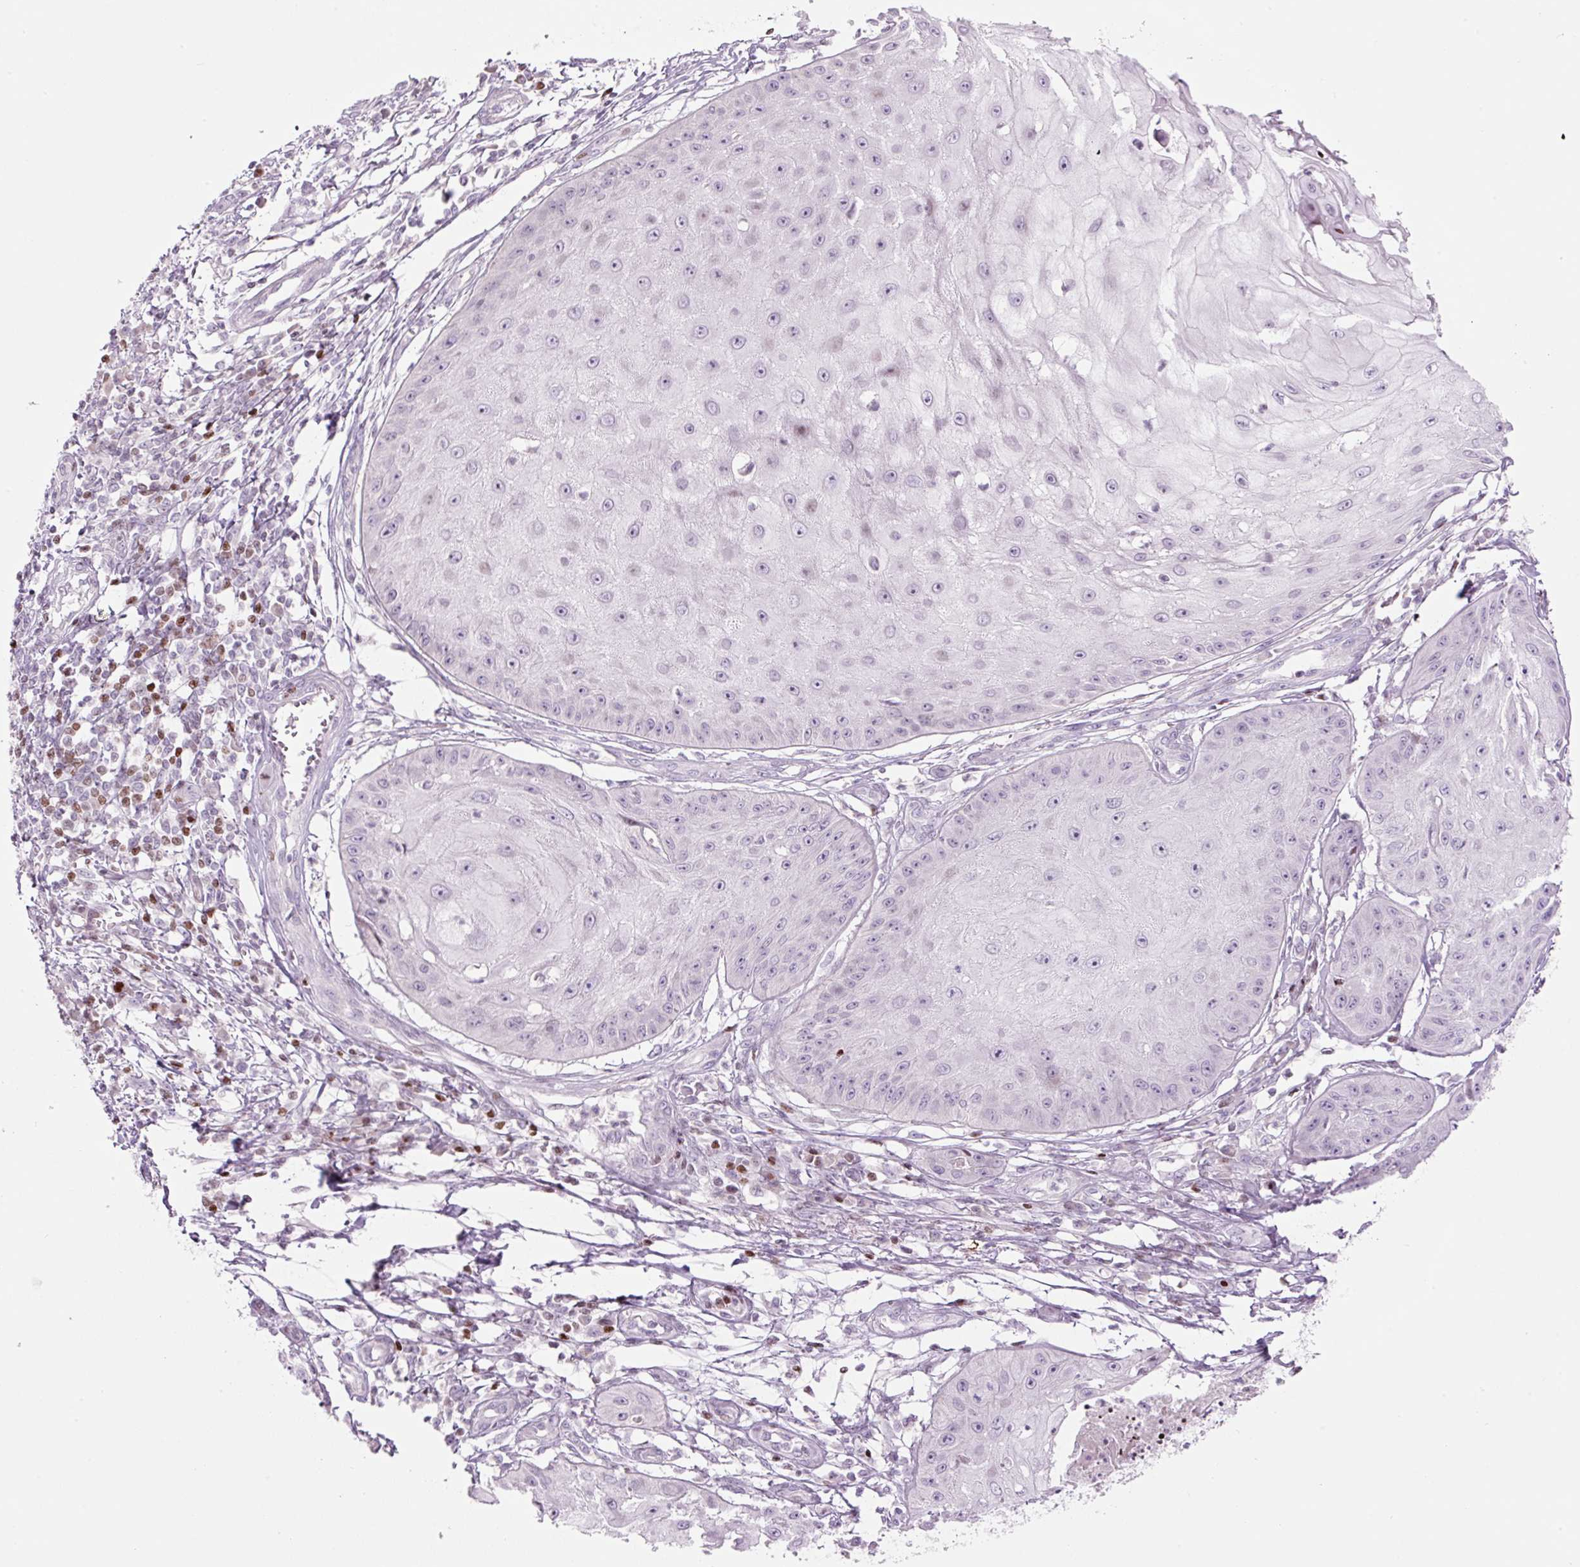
{"staining": {"intensity": "negative", "quantity": "none", "location": "none"}, "tissue": "skin cancer", "cell_type": "Tumor cells", "image_type": "cancer", "snomed": [{"axis": "morphology", "description": "Squamous cell carcinoma, NOS"}, {"axis": "topography", "description": "Skin"}], "caption": "An IHC micrograph of skin cancer (squamous cell carcinoma) is shown. There is no staining in tumor cells of skin cancer (squamous cell carcinoma).", "gene": "TMEM177", "patient": {"sex": "male", "age": 70}}